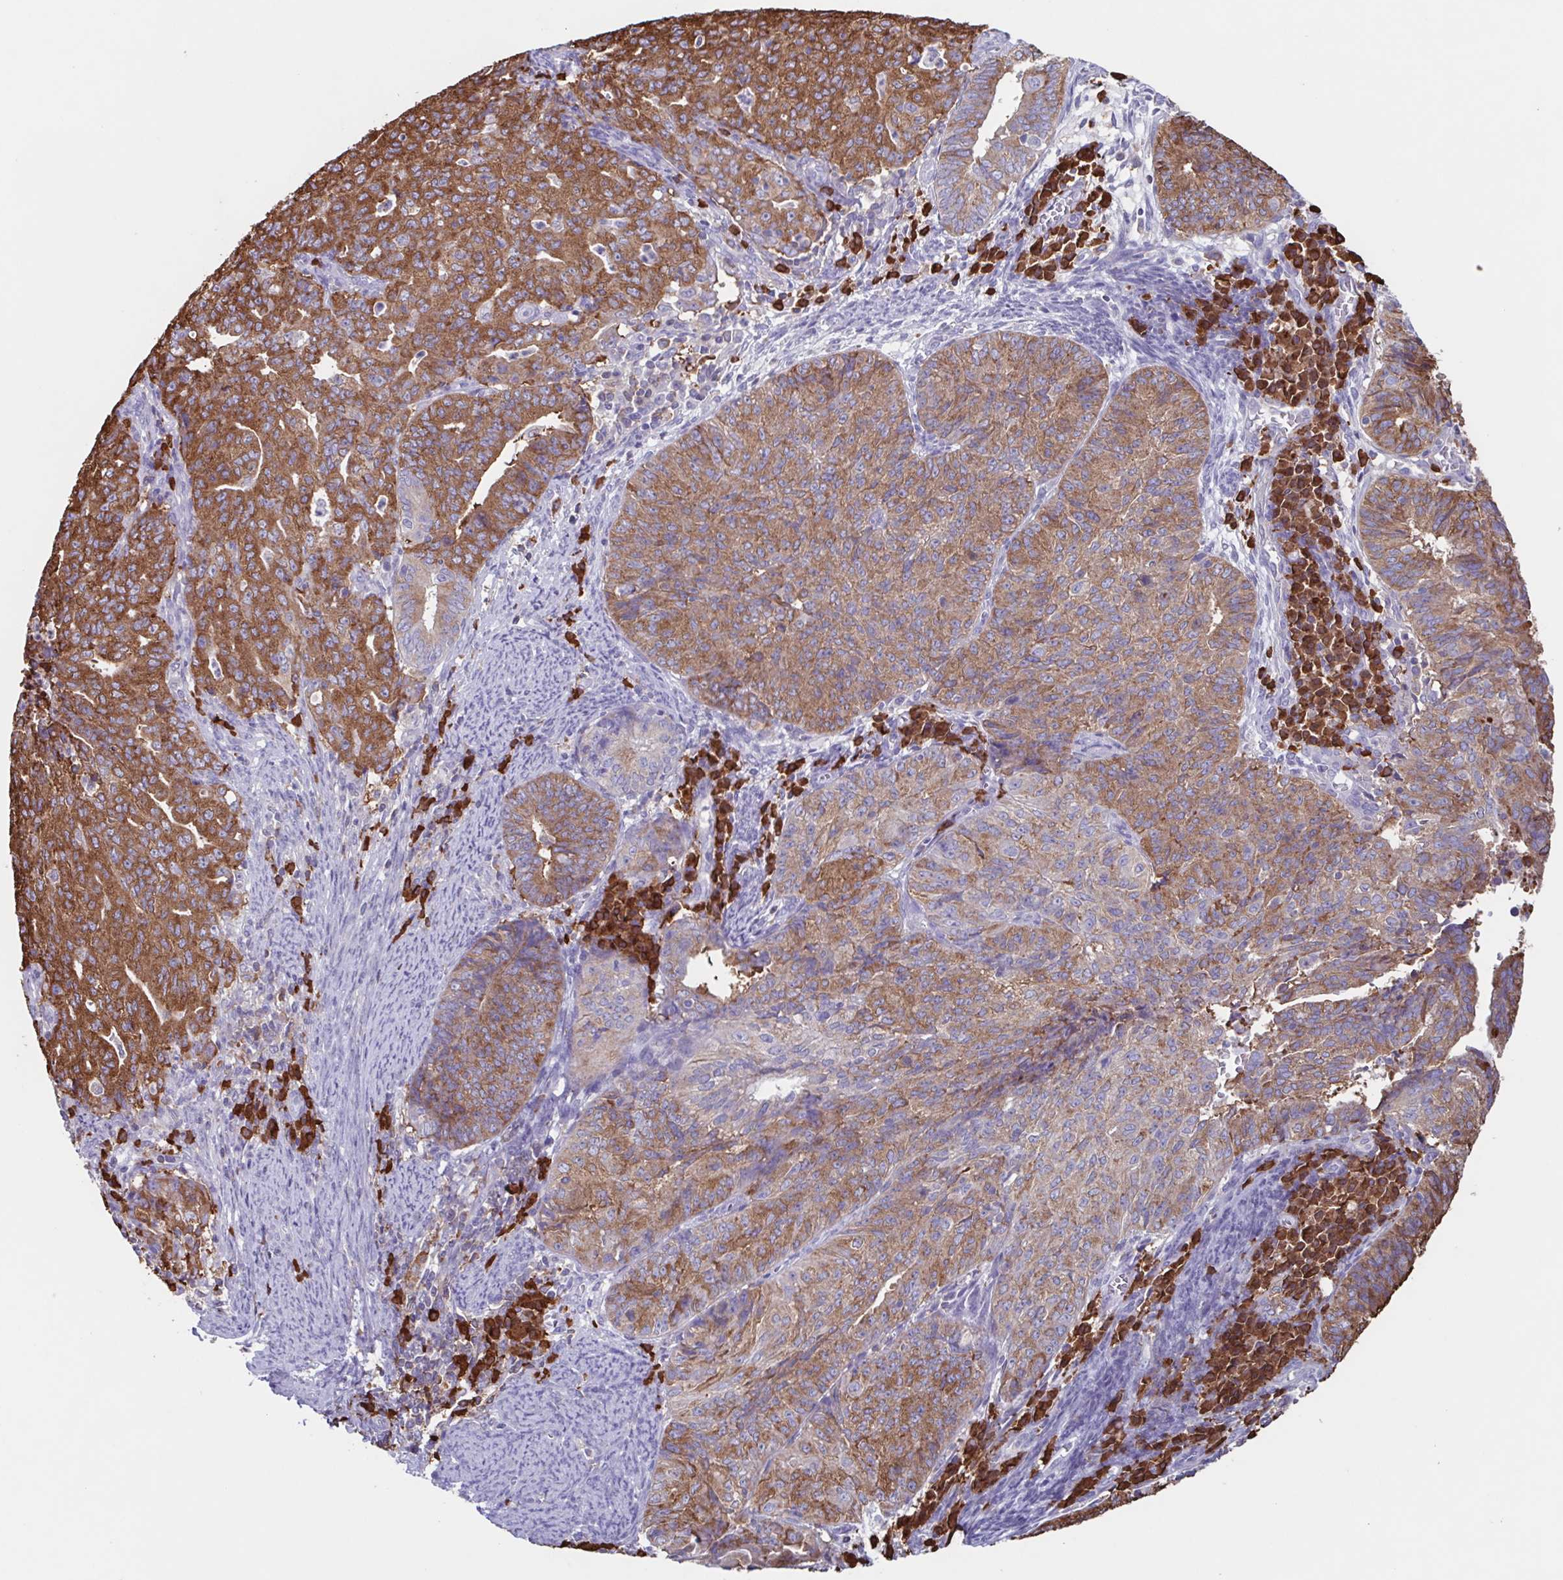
{"staining": {"intensity": "moderate", "quantity": ">75%", "location": "cytoplasmic/membranous"}, "tissue": "endometrial cancer", "cell_type": "Tumor cells", "image_type": "cancer", "snomed": [{"axis": "morphology", "description": "Adenocarcinoma, NOS"}, {"axis": "topography", "description": "Endometrium"}], "caption": "Moderate cytoplasmic/membranous staining for a protein is identified in about >75% of tumor cells of adenocarcinoma (endometrial) using IHC.", "gene": "TPD52", "patient": {"sex": "female", "age": 82}}